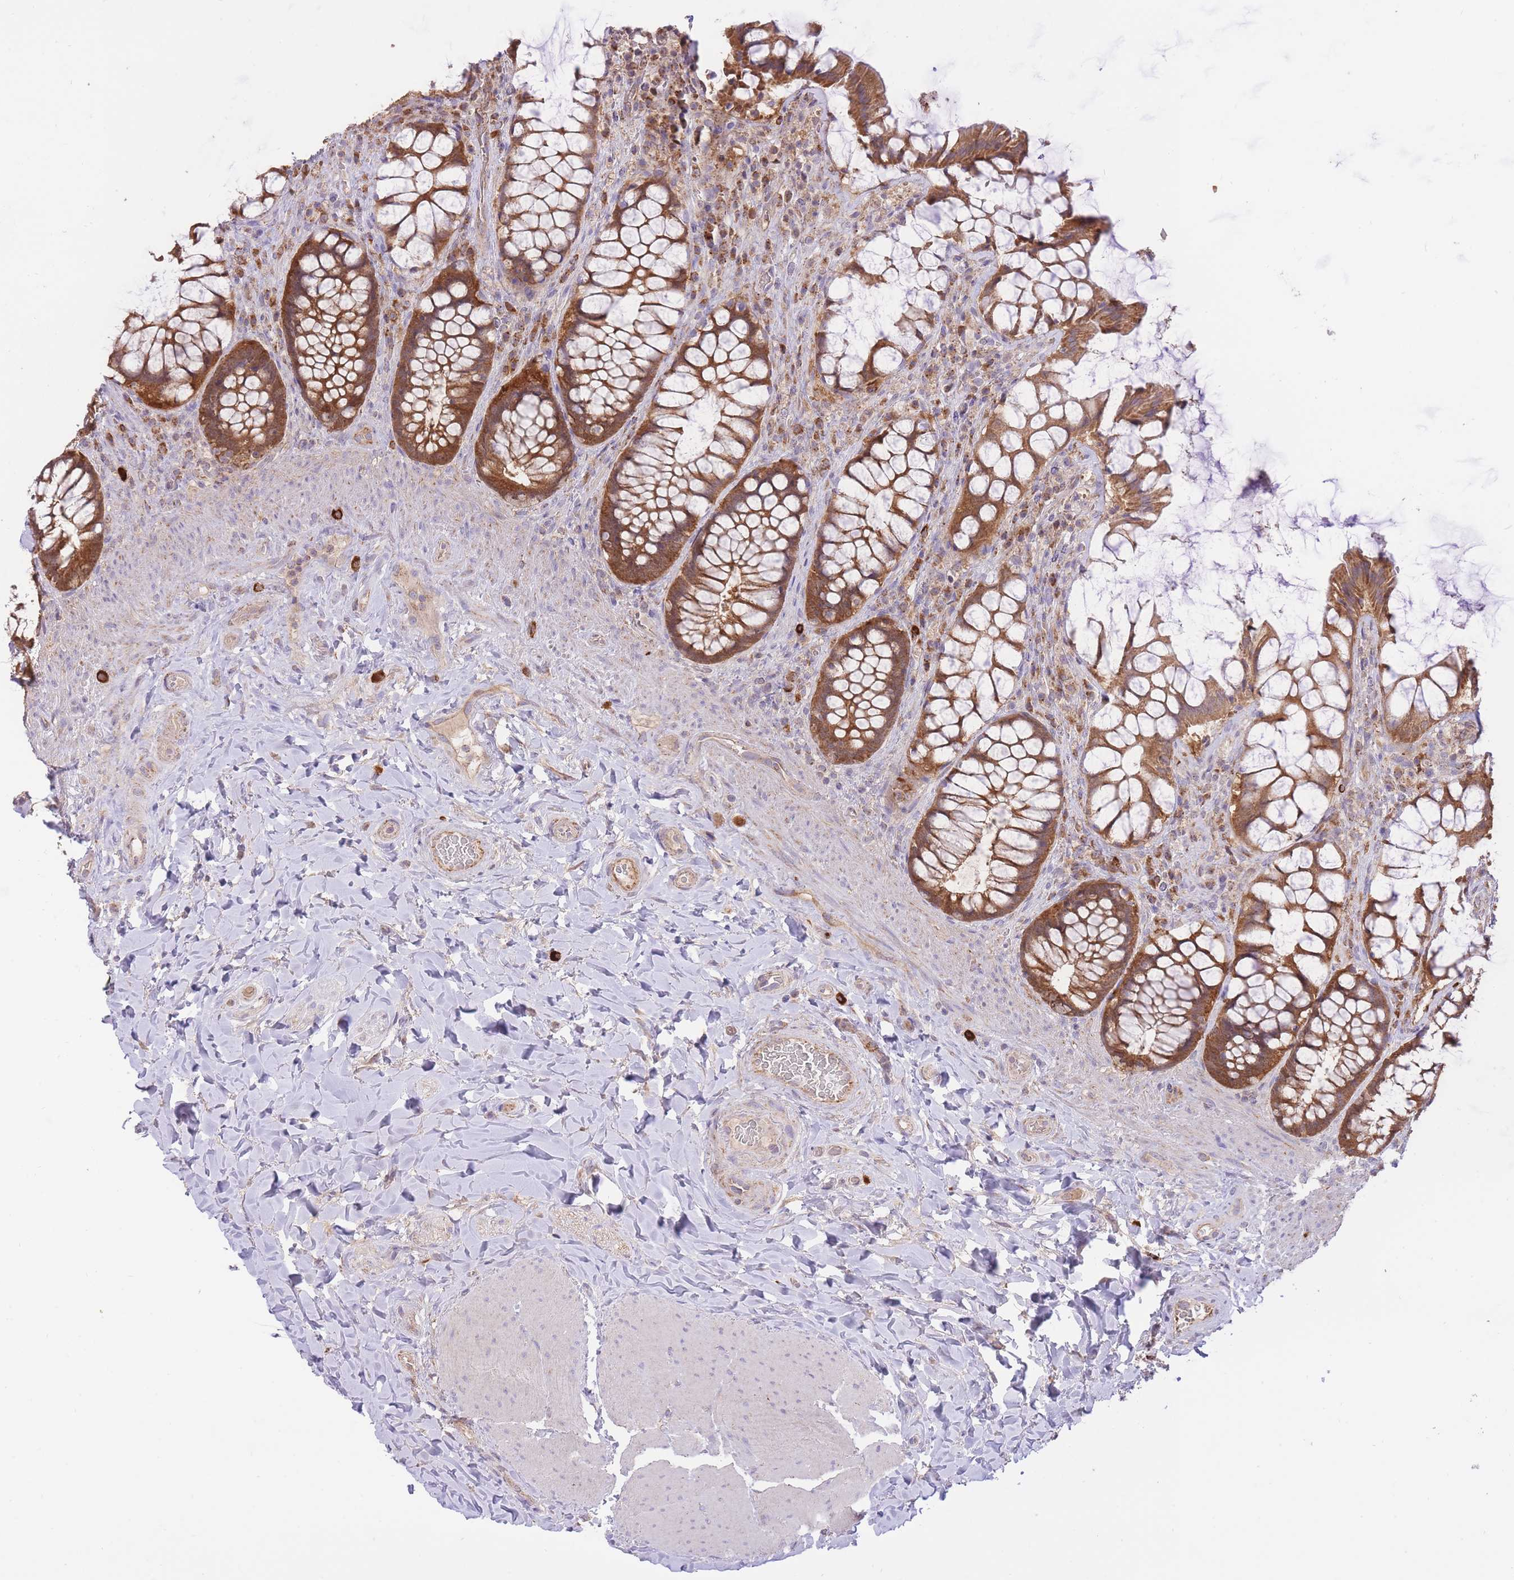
{"staining": {"intensity": "moderate", "quantity": ">75%", "location": "cytoplasmic/membranous"}, "tissue": "rectum", "cell_type": "Glandular cells", "image_type": "normal", "snomed": [{"axis": "morphology", "description": "Normal tissue, NOS"}, {"axis": "topography", "description": "Rectum"}], "caption": "Glandular cells demonstrate medium levels of moderate cytoplasmic/membranous positivity in approximately >75% of cells in benign human rectum.", "gene": "PREP", "patient": {"sex": "female", "age": 58}}